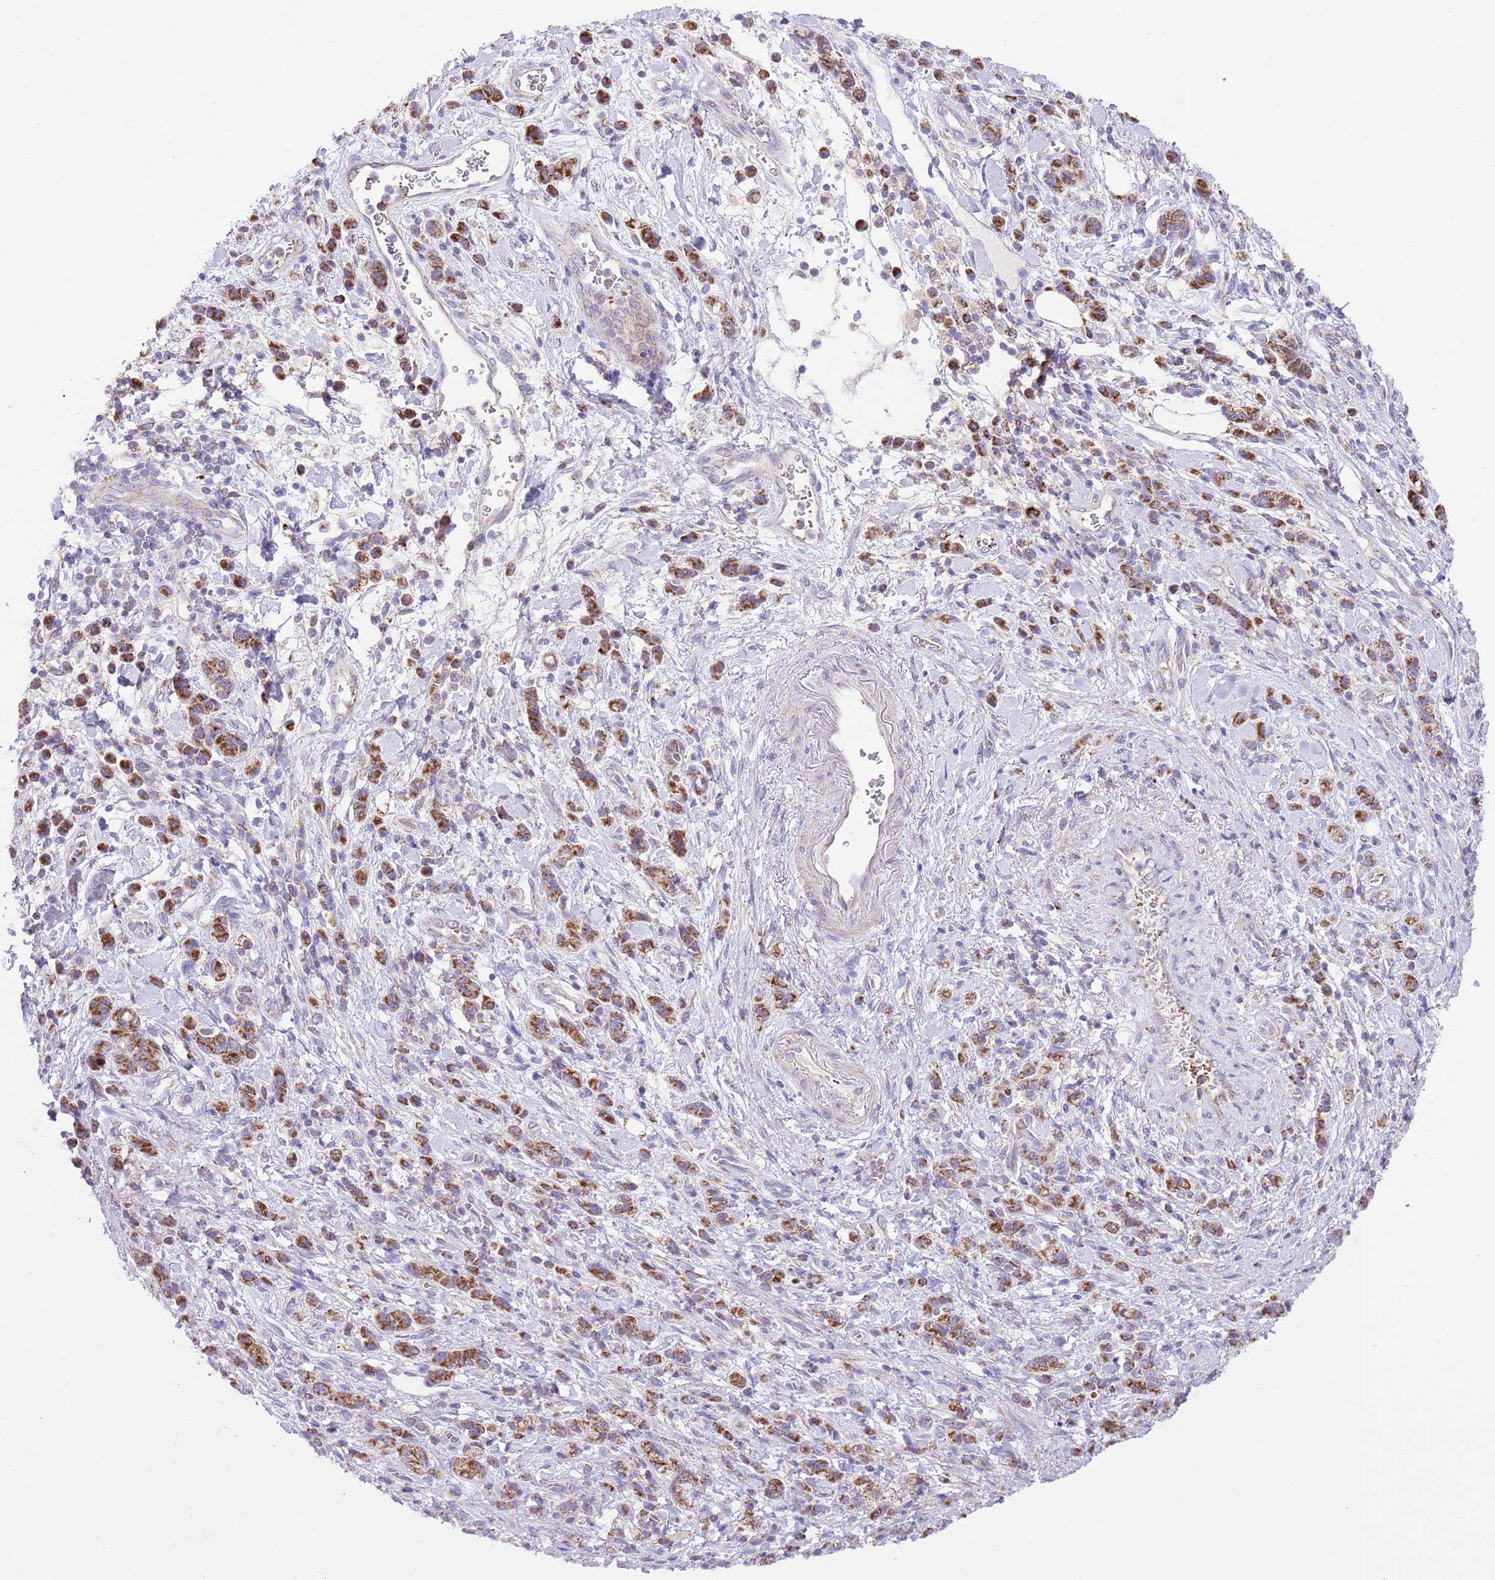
{"staining": {"intensity": "strong", "quantity": ">75%", "location": "cytoplasmic/membranous"}, "tissue": "stomach cancer", "cell_type": "Tumor cells", "image_type": "cancer", "snomed": [{"axis": "morphology", "description": "Adenocarcinoma, NOS"}, {"axis": "topography", "description": "Stomach"}], "caption": "This is an image of immunohistochemistry staining of stomach cancer (adenocarcinoma), which shows strong positivity in the cytoplasmic/membranous of tumor cells.", "gene": "SS18L2", "patient": {"sex": "male", "age": 77}}